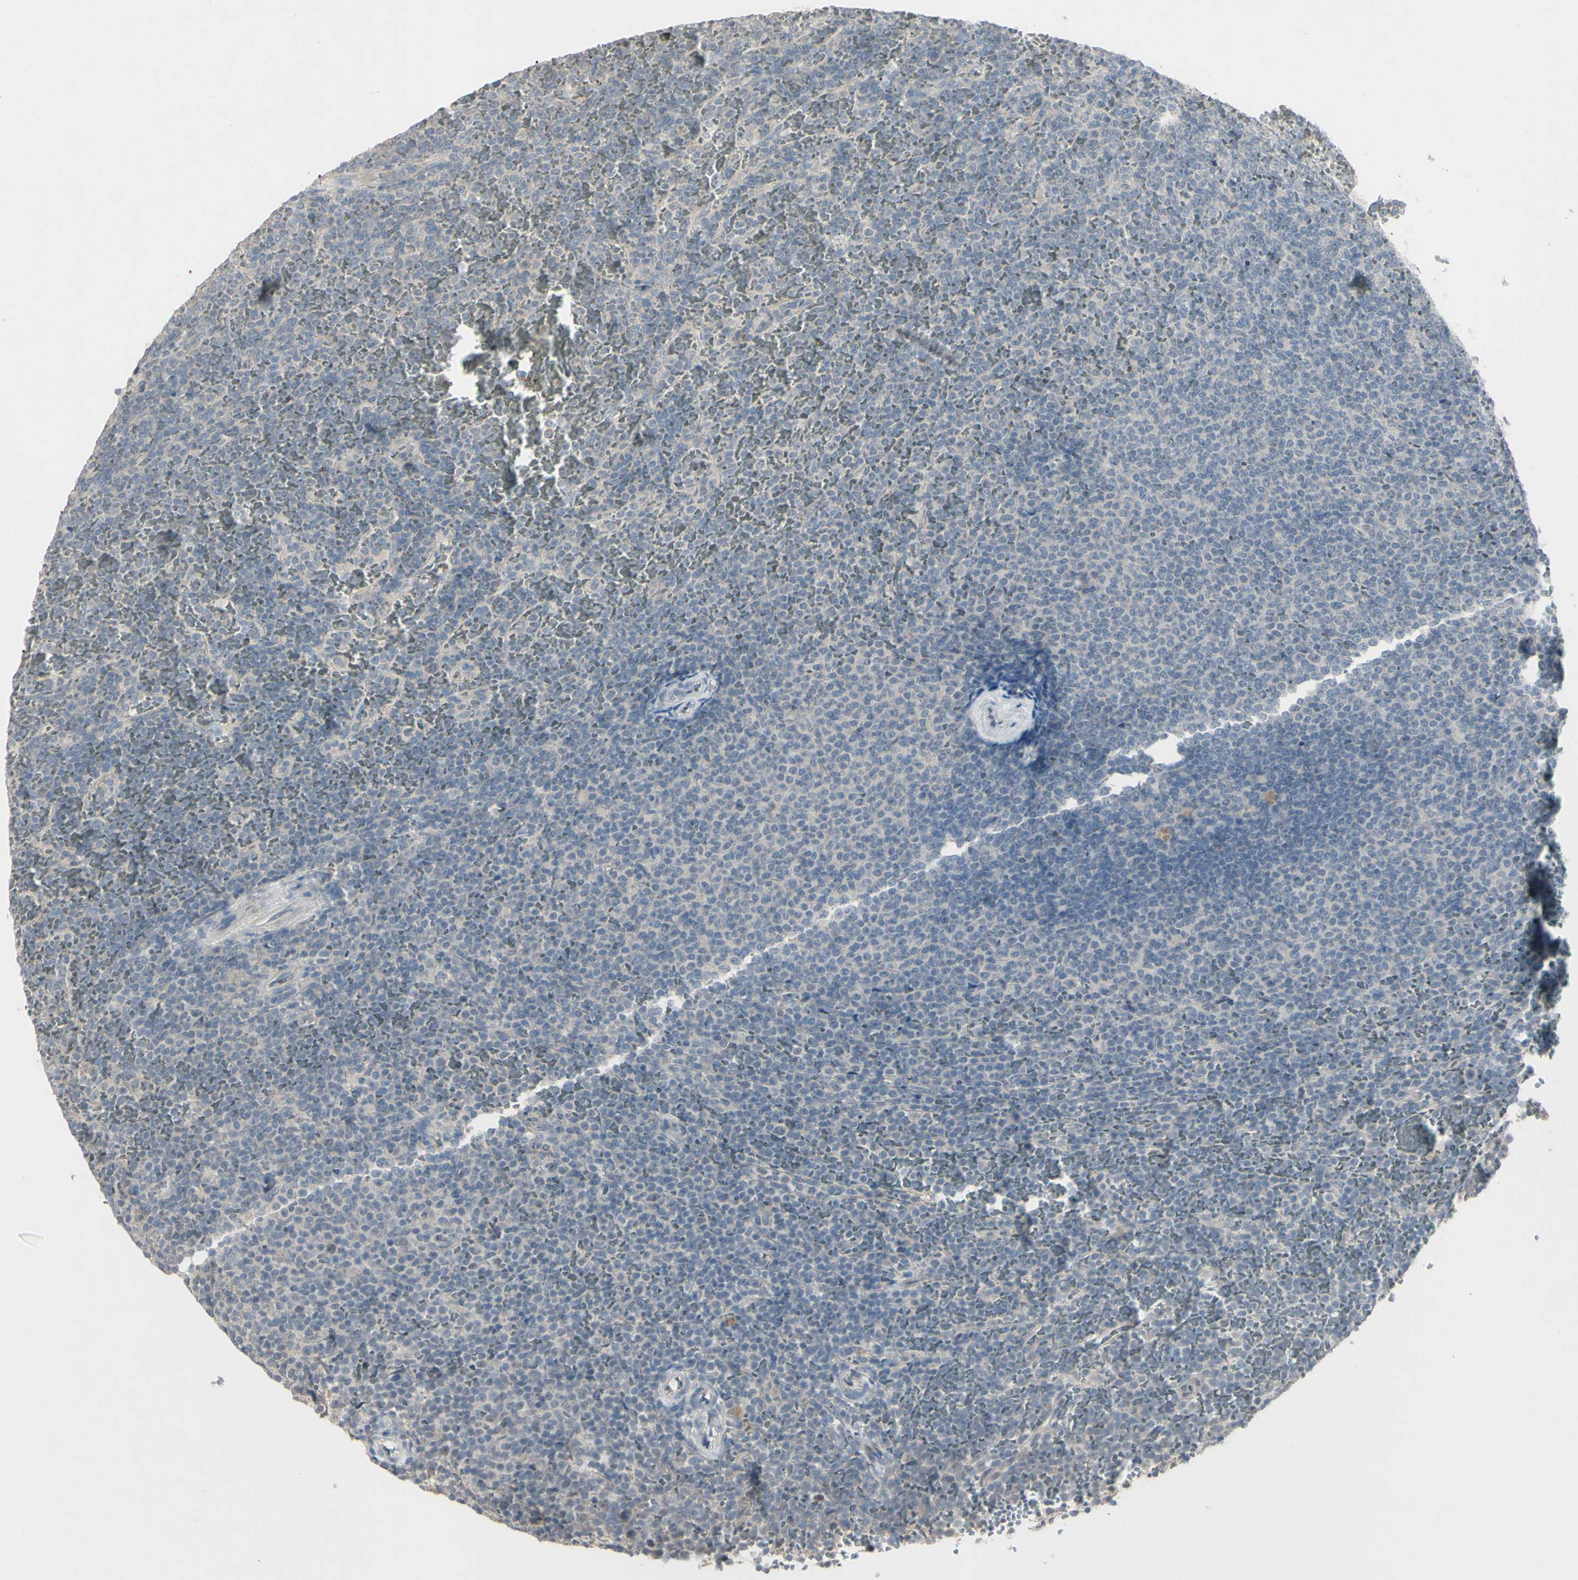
{"staining": {"intensity": "negative", "quantity": "none", "location": "none"}, "tissue": "lymphoma", "cell_type": "Tumor cells", "image_type": "cancer", "snomed": [{"axis": "morphology", "description": "Malignant lymphoma, non-Hodgkin's type, Low grade"}, {"axis": "topography", "description": "Spleen"}], "caption": "There is no significant positivity in tumor cells of low-grade malignant lymphoma, non-Hodgkin's type. (DAB (3,3'-diaminobenzidine) IHC, high magnification).", "gene": "PIAS4", "patient": {"sex": "female", "age": 77}}